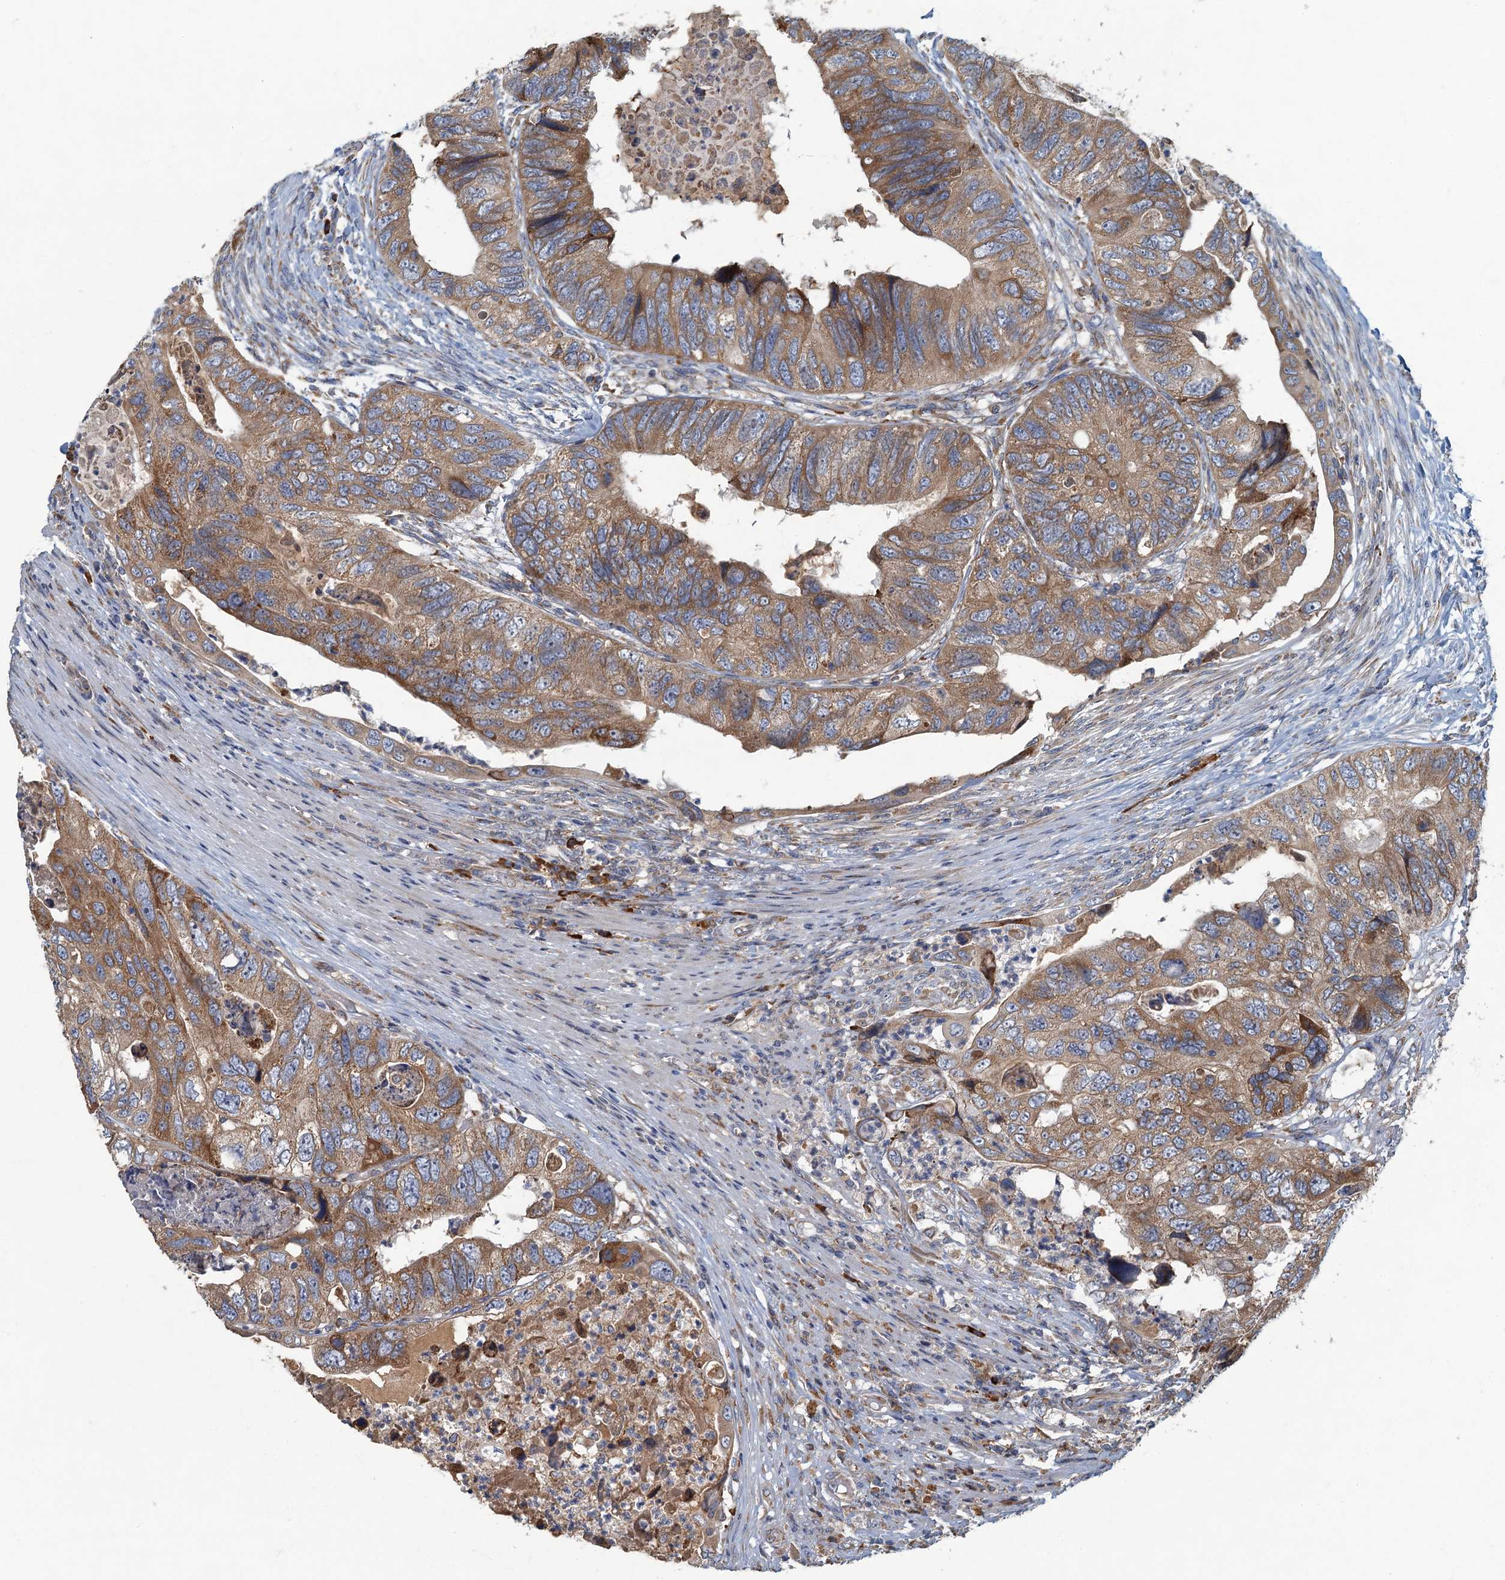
{"staining": {"intensity": "moderate", "quantity": ">75%", "location": "cytoplasmic/membranous"}, "tissue": "colorectal cancer", "cell_type": "Tumor cells", "image_type": "cancer", "snomed": [{"axis": "morphology", "description": "Adenocarcinoma, NOS"}, {"axis": "topography", "description": "Rectum"}], "caption": "This is an image of immunohistochemistry staining of adenocarcinoma (colorectal), which shows moderate expression in the cytoplasmic/membranous of tumor cells.", "gene": "SPDYC", "patient": {"sex": "male", "age": 63}}